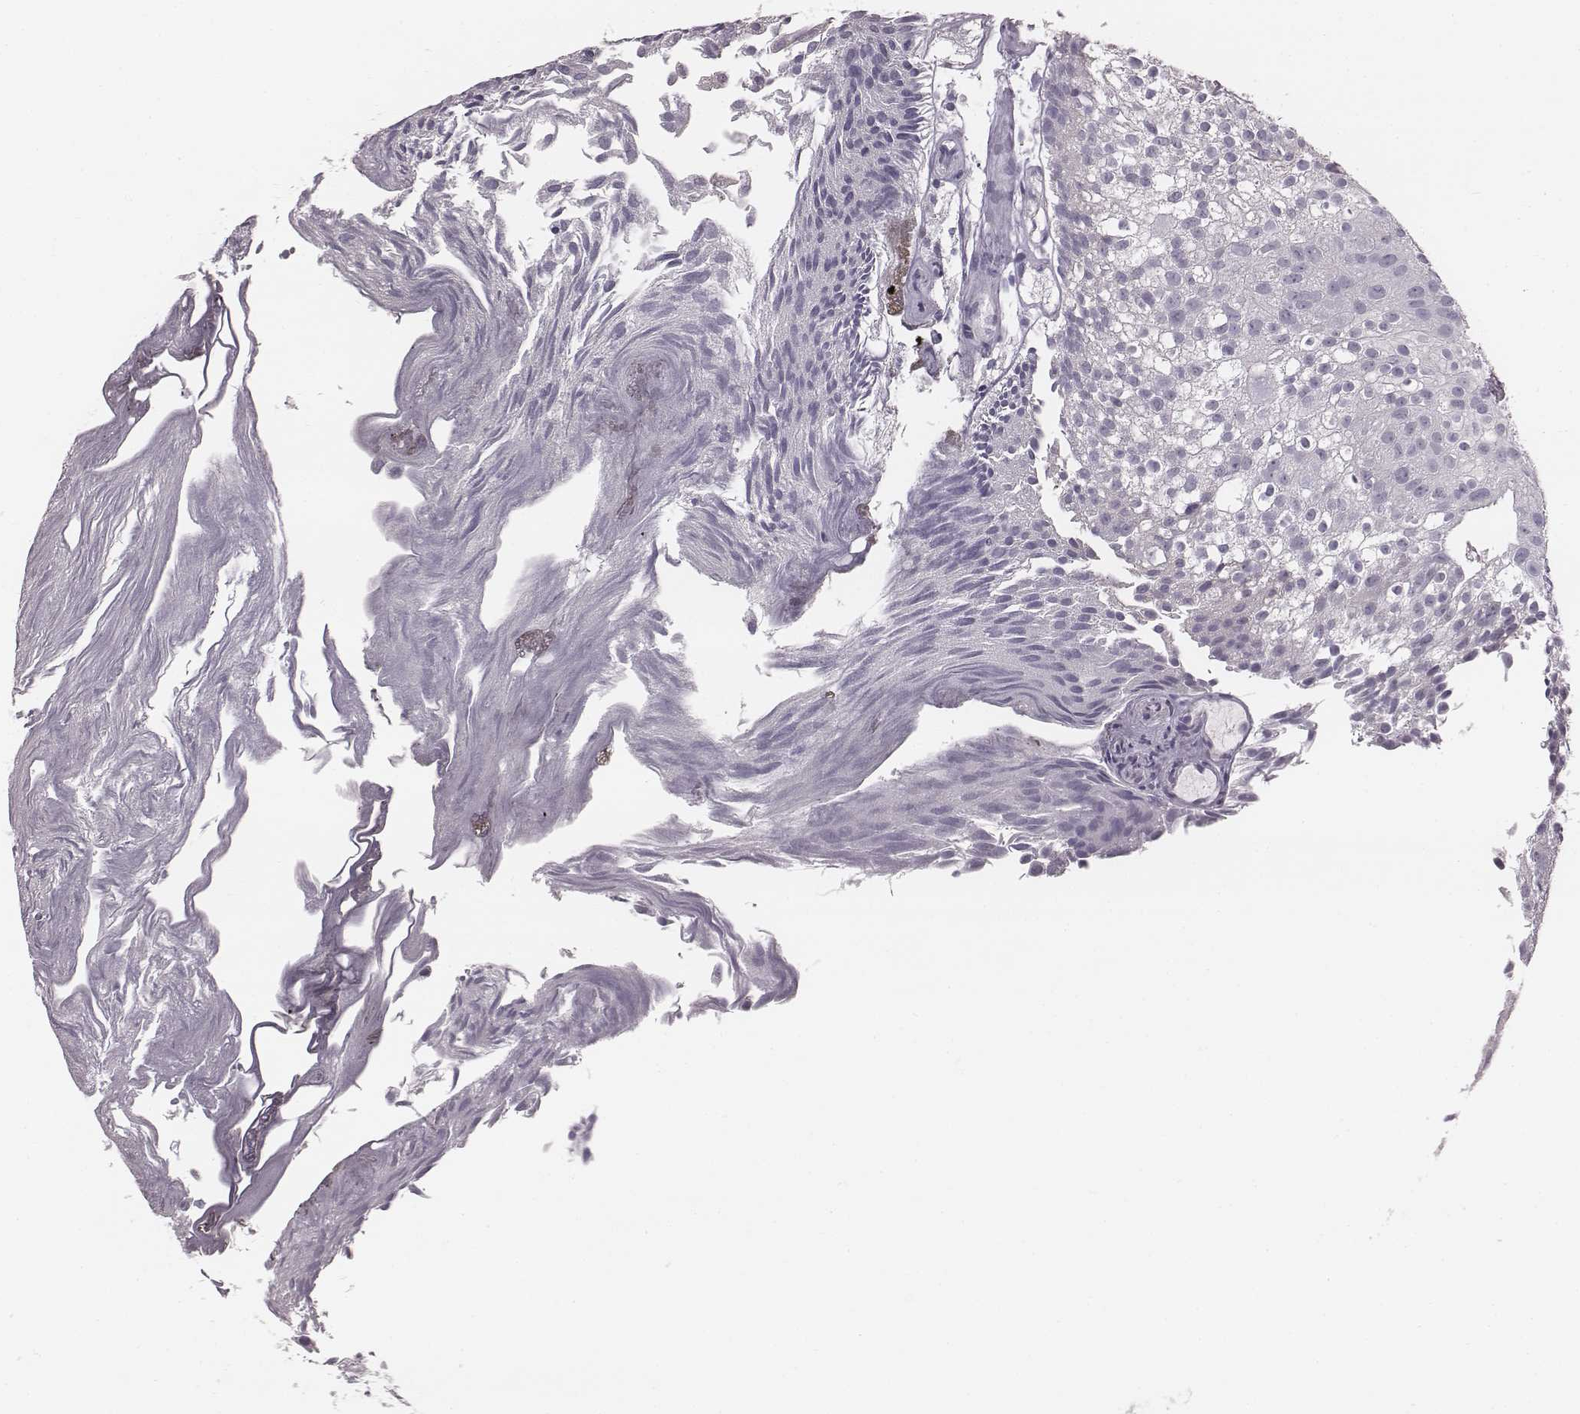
{"staining": {"intensity": "negative", "quantity": "none", "location": "none"}, "tissue": "urothelial cancer", "cell_type": "Tumor cells", "image_type": "cancer", "snomed": [{"axis": "morphology", "description": "Urothelial carcinoma, Low grade"}, {"axis": "topography", "description": "Urinary bladder"}], "caption": "DAB immunohistochemical staining of human urothelial cancer demonstrates no significant staining in tumor cells. (DAB immunohistochemistry (IHC) with hematoxylin counter stain).", "gene": "PDE8B", "patient": {"sex": "male", "age": 70}}